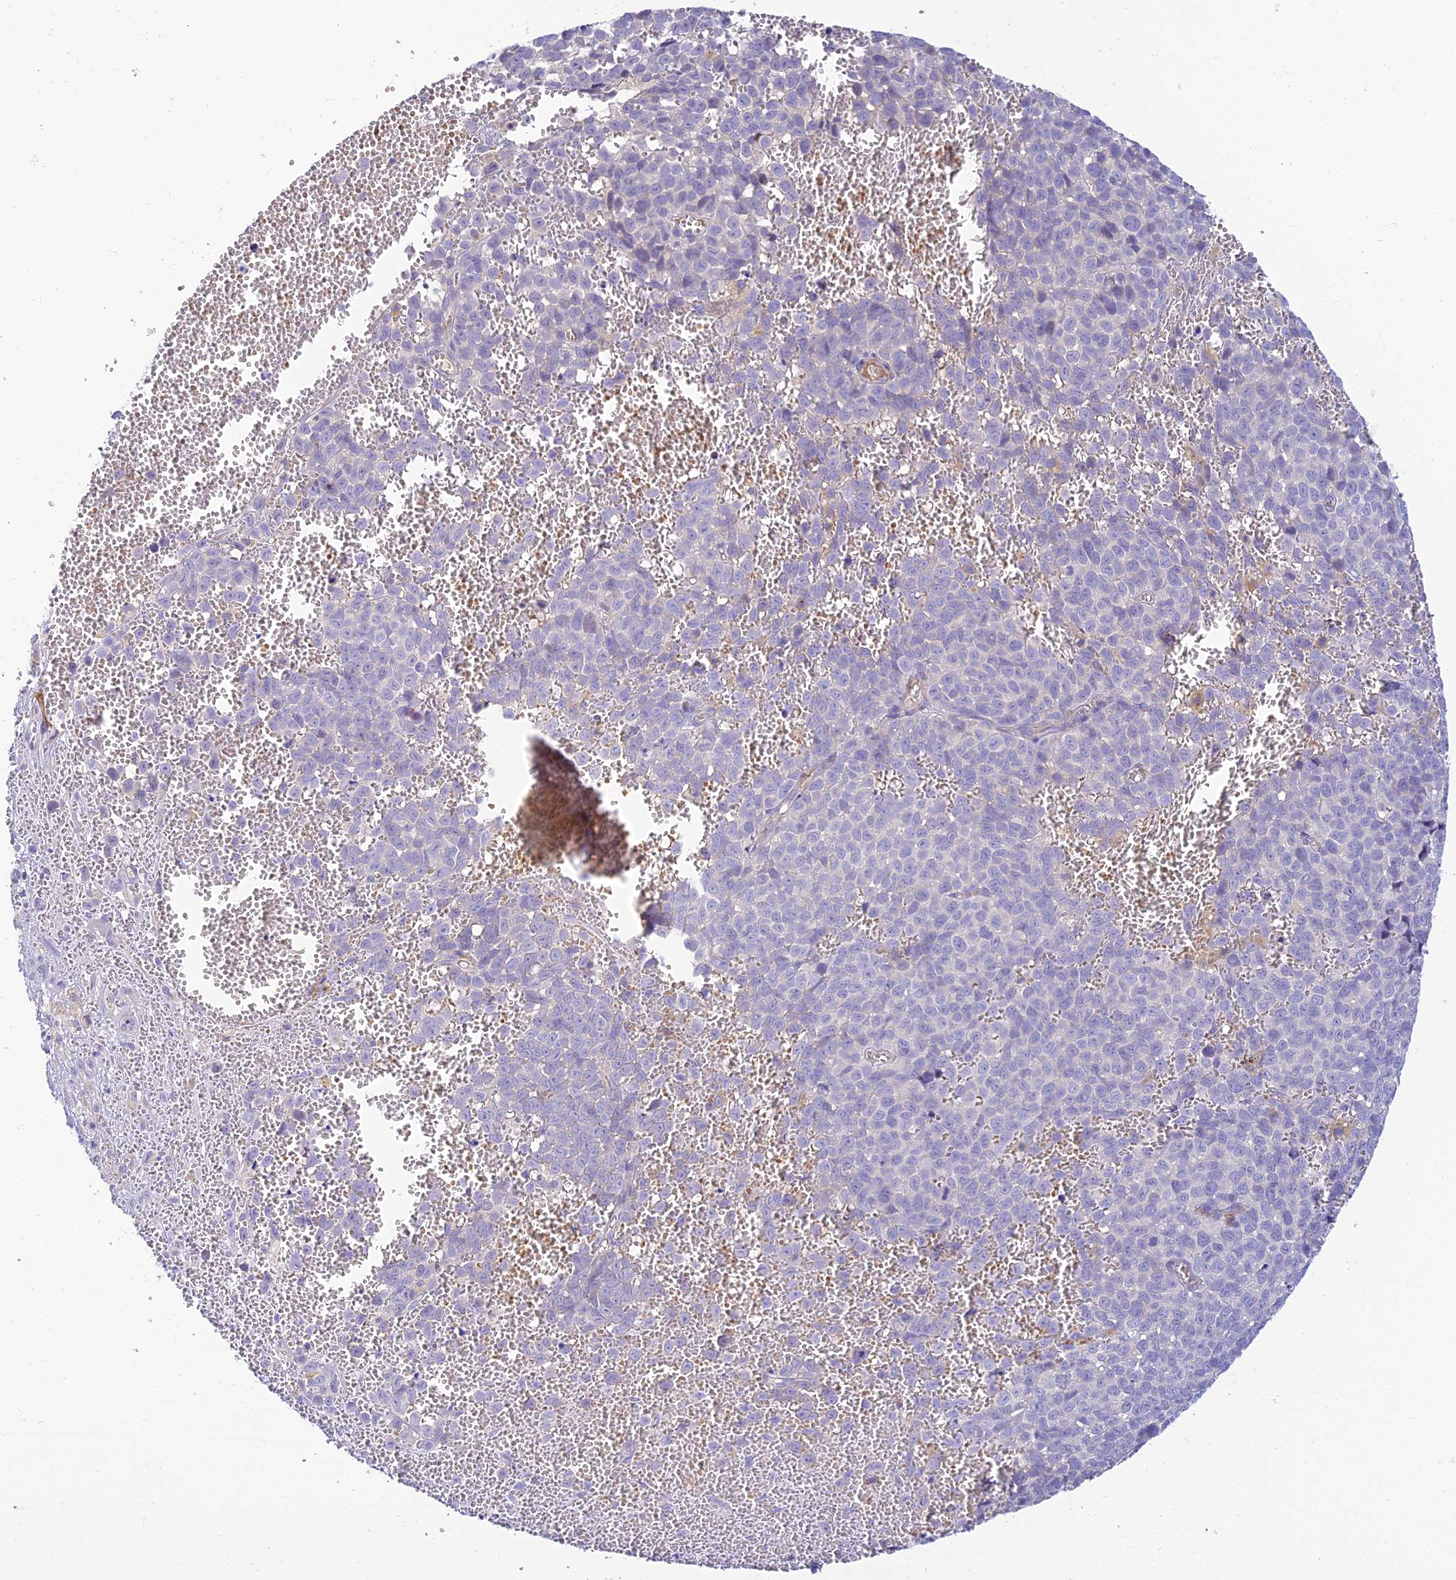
{"staining": {"intensity": "negative", "quantity": "none", "location": "none"}, "tissue": "melanoma", "cell_type": "Tumor cells", "image_type": "cancer", "snomed": [{"axis": "morphology", "description": "Malignant melanoma, NOS"}, {"axis": "topography", "description": "Nose, NOS"}], "caption": "IHC histopathology image of neoplastic tissue: human melanoma stained with DAB demonstrates no significant protein positivity in tumor cells.", "gene": "CLIP4", "patient": {"sex": "female", "age": 48}}